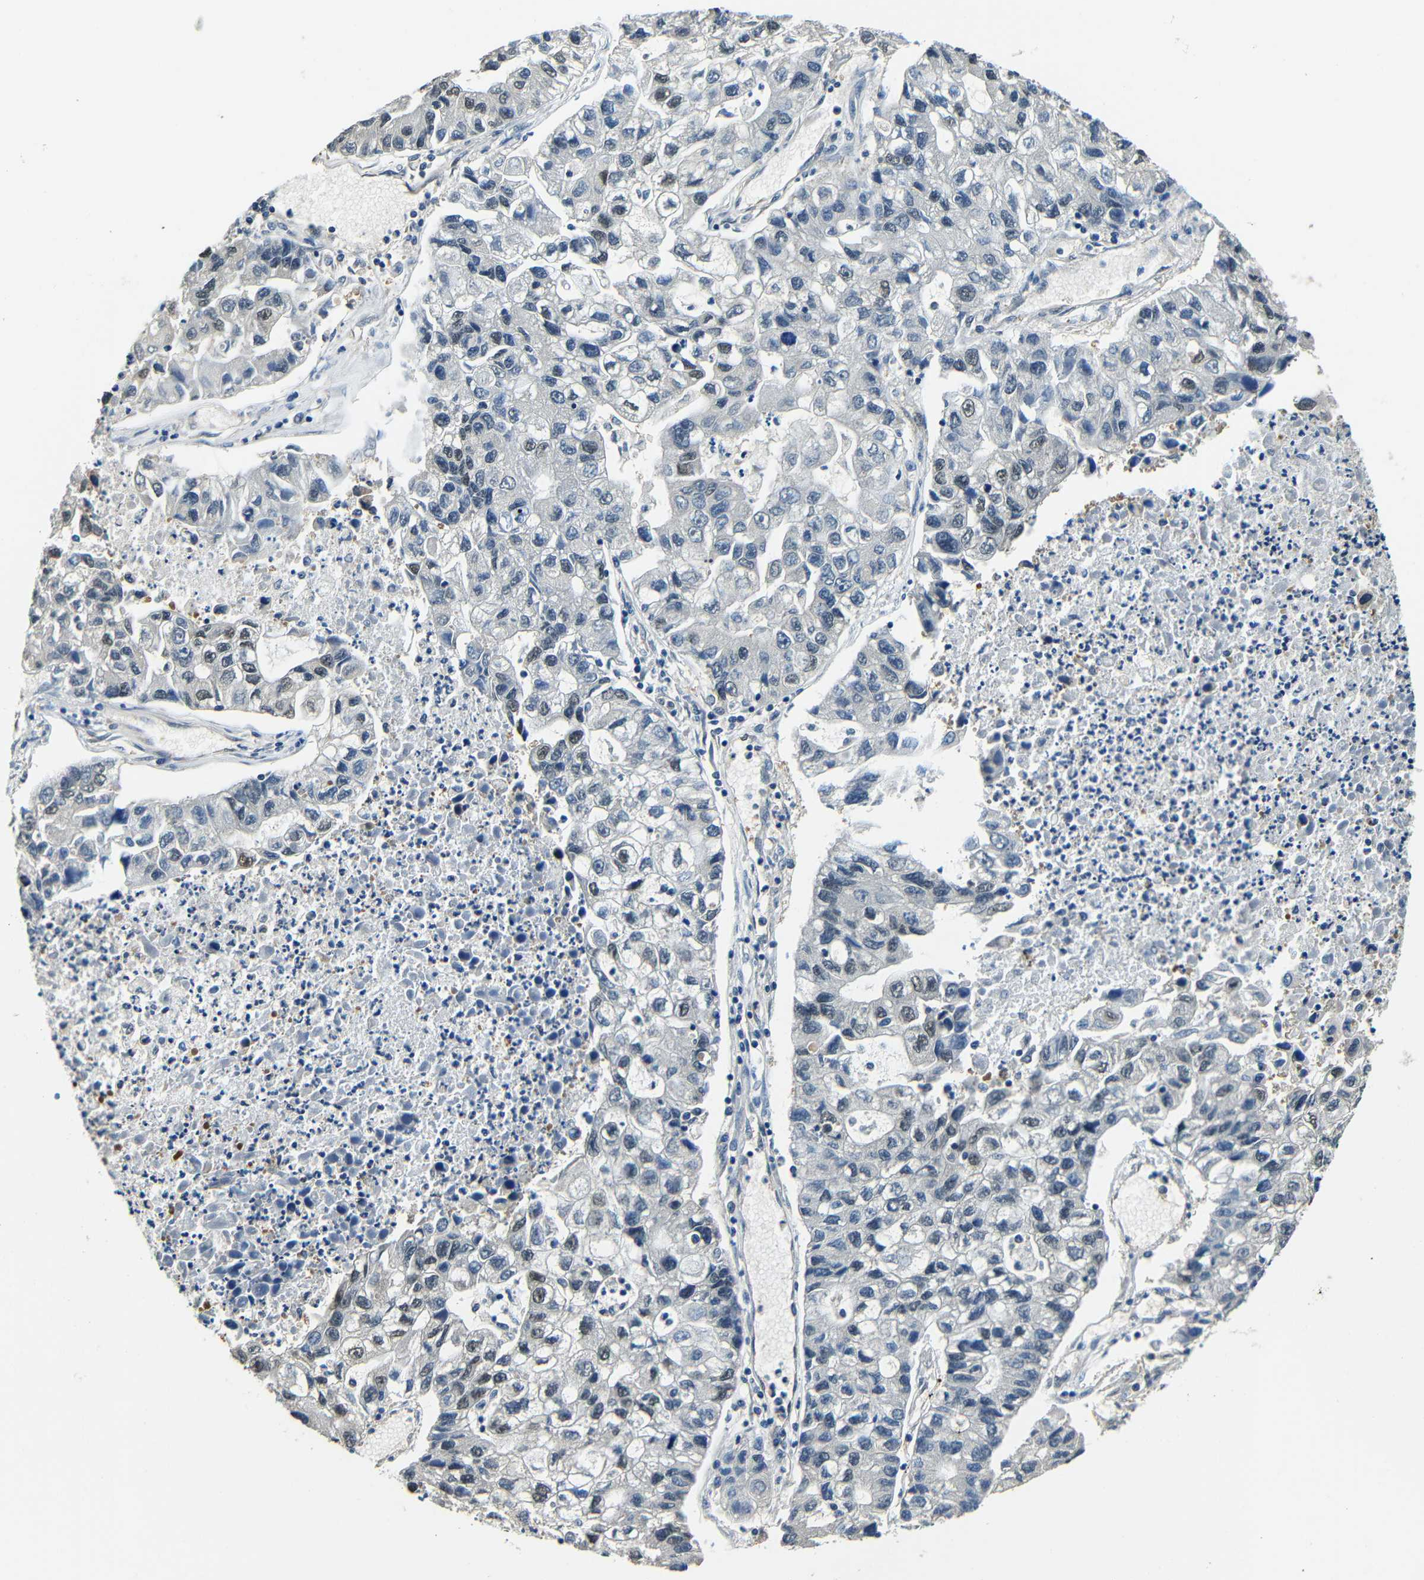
{"staining": {"intensity": "weak", "quantity": "<25%", "location": "nuclear"}, "tissue": "lung cancer", "cell_type": "Tumor cells", "image_type": "cancer", "snomed": [{"axis": "morphology", "description": "Adenocarcinoma, NOS"}, {"axis": "topography", "description": "Lung"}], "caption": "Immunohistochemistry (IHC) image of lung cancer stained for a protein (brown), which reveals no positivity in tumor cells.", "gene": "ADAP1", "patient": {"sex": "female", "age": 51}}